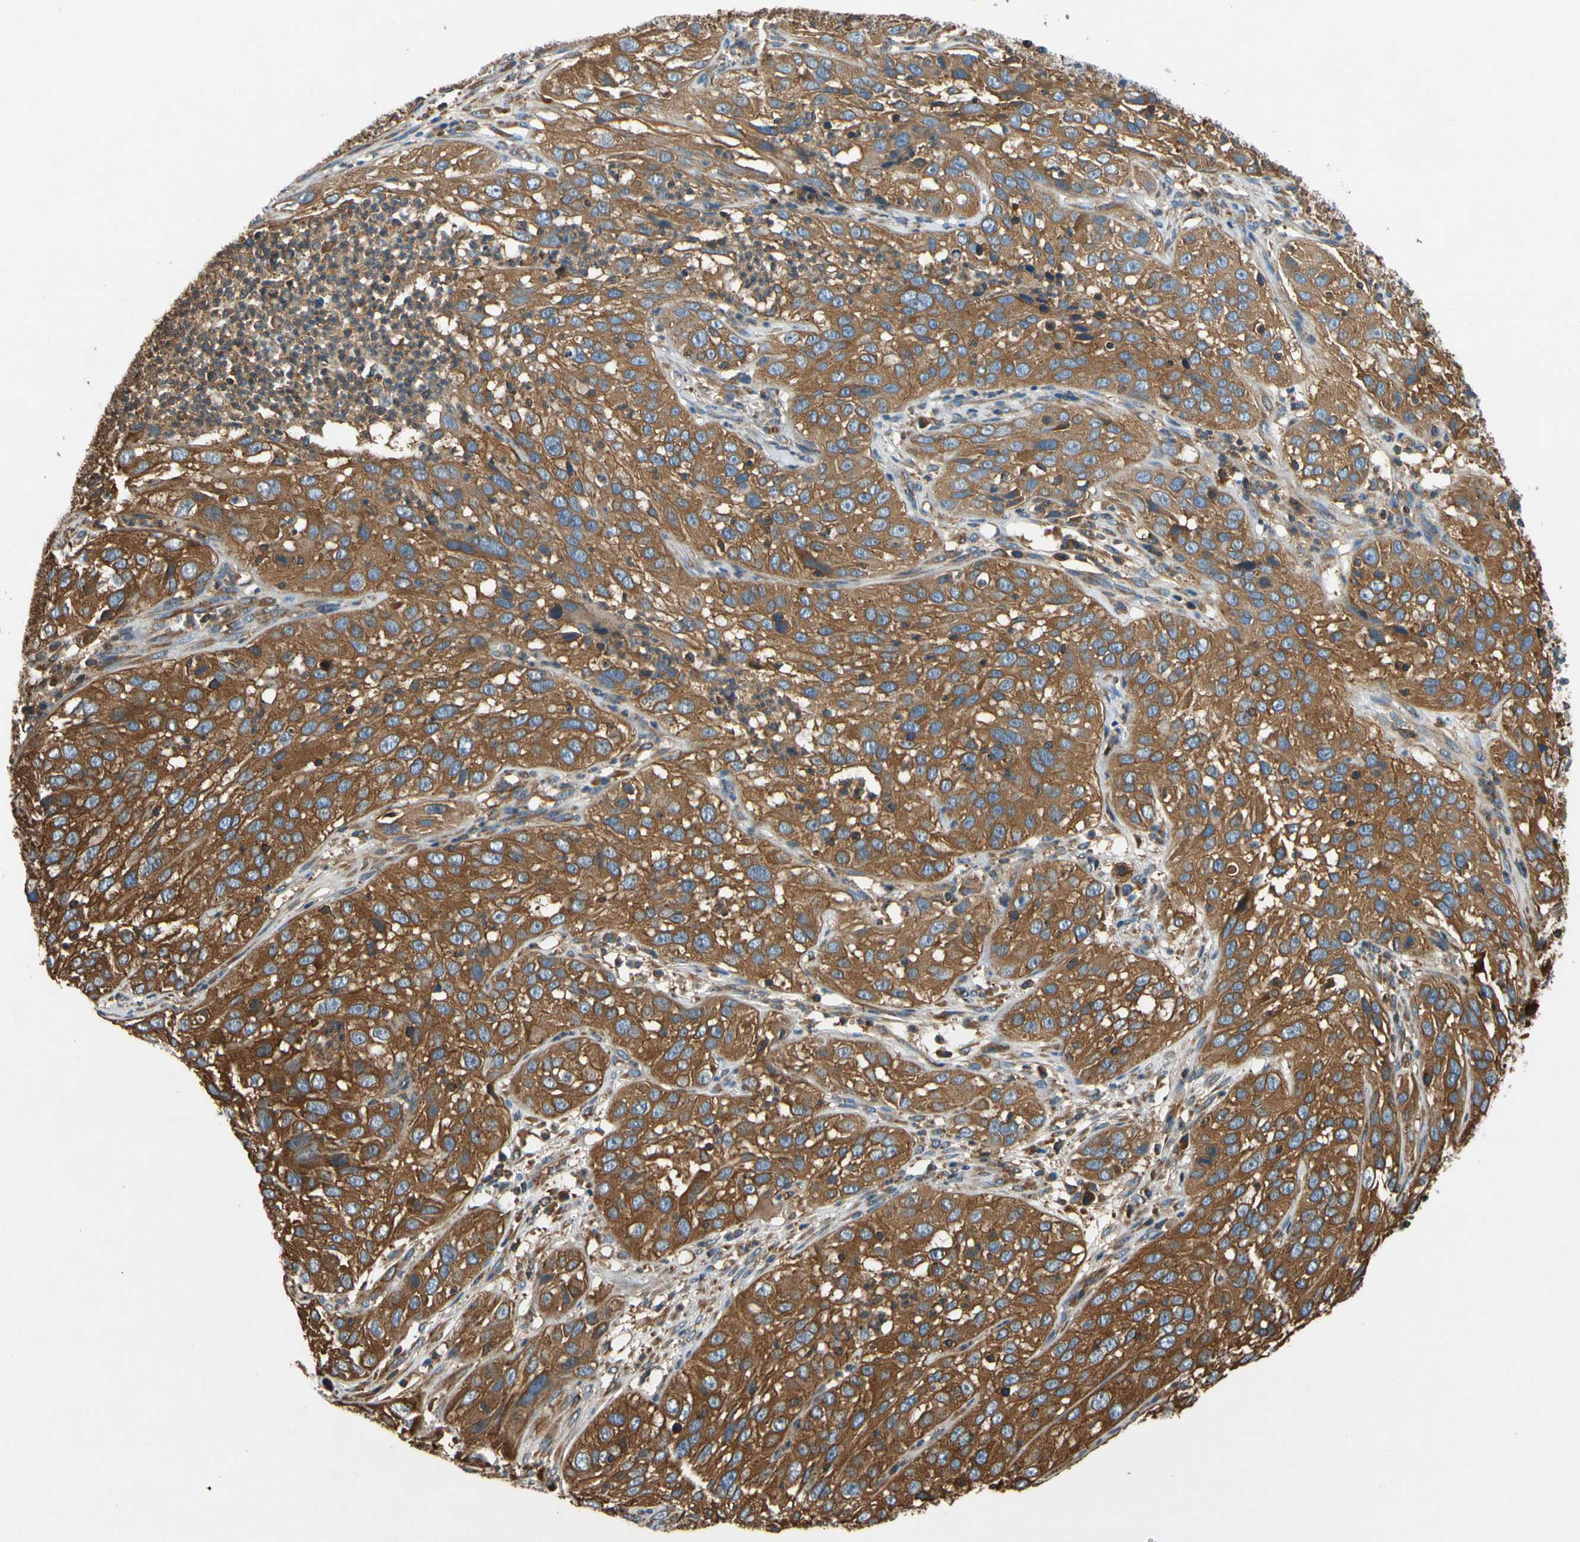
{"staining": {"intensity": "moderate", "quantity": ">75%", "location": "cytoplasmic/membranous"}, "tissue": "cervical cancer", "cell_type": "Tumor cells", "image_type": "cancer", "snomed": [{"axis": "morphology", "description": "Squamous cell carcinoma, NOS"}, {"axis": "topography", "description": "Cervix"}], "caption": "Cervical squamous cell carcinoma stained for a protein exhibits moderate cytoplasmic/membranous positivity in tumor cells.", "gene": "TCP11L1", "patient": {"sex": "female", "age": 32}}